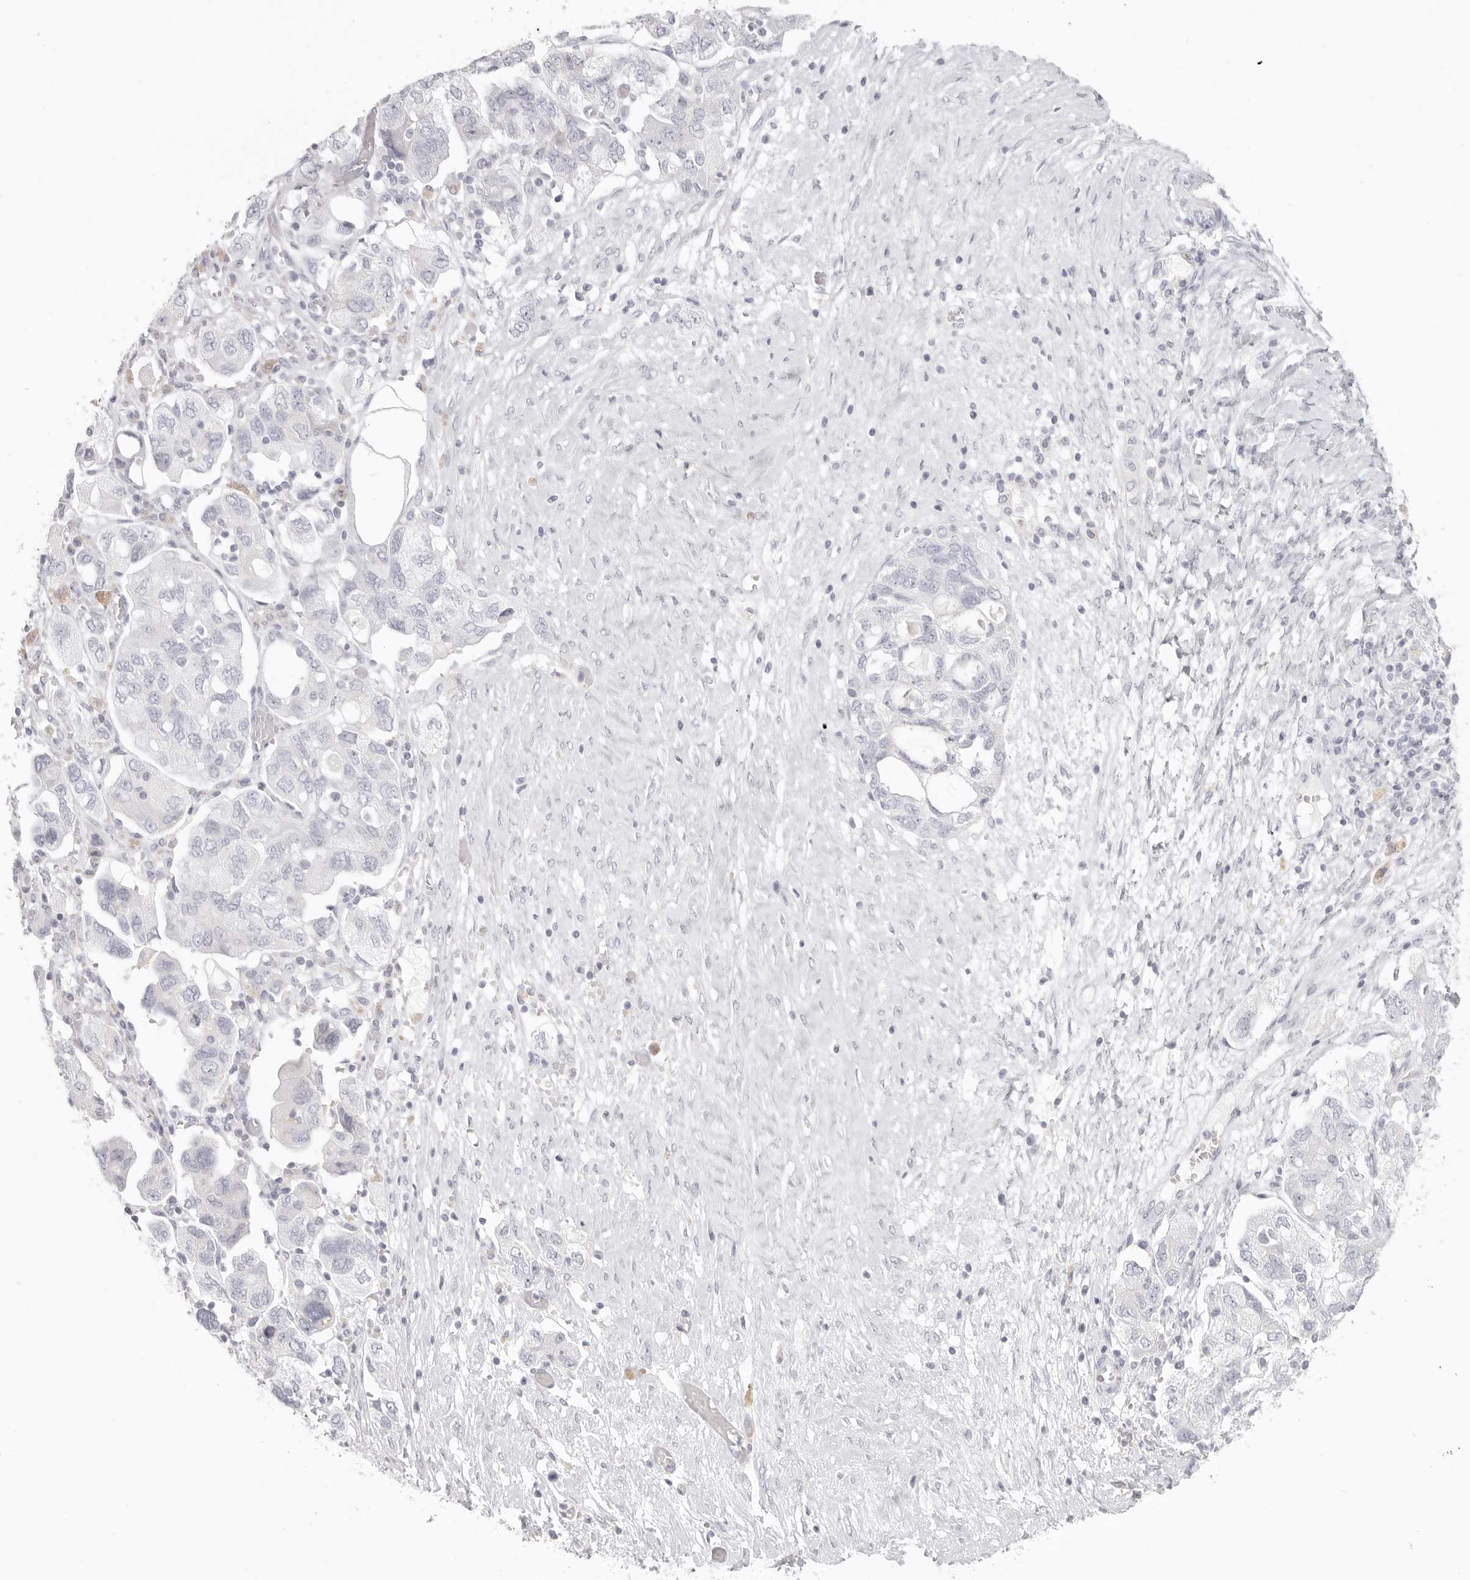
{"staining": {"intensity": "negative", "quantity": "none", "location": "none"}, "tissue": "ovarian cancer", "cell_type": "Tumor cells", "image_type": "cancer", "snomed": [{"axis": "morphology", "description": "Carcinoma, NOS"}, {"axis": "morphology", "description": "Cystadenocarcinoma, serous, NOS"}, {"axis": "topography", "description": "Ovary"}], "caption": "There is no significant positivity in tumor cells of ovarian cancer.", "gene": "RXFP1", "patient": {"sex": "female", "age": 69}}